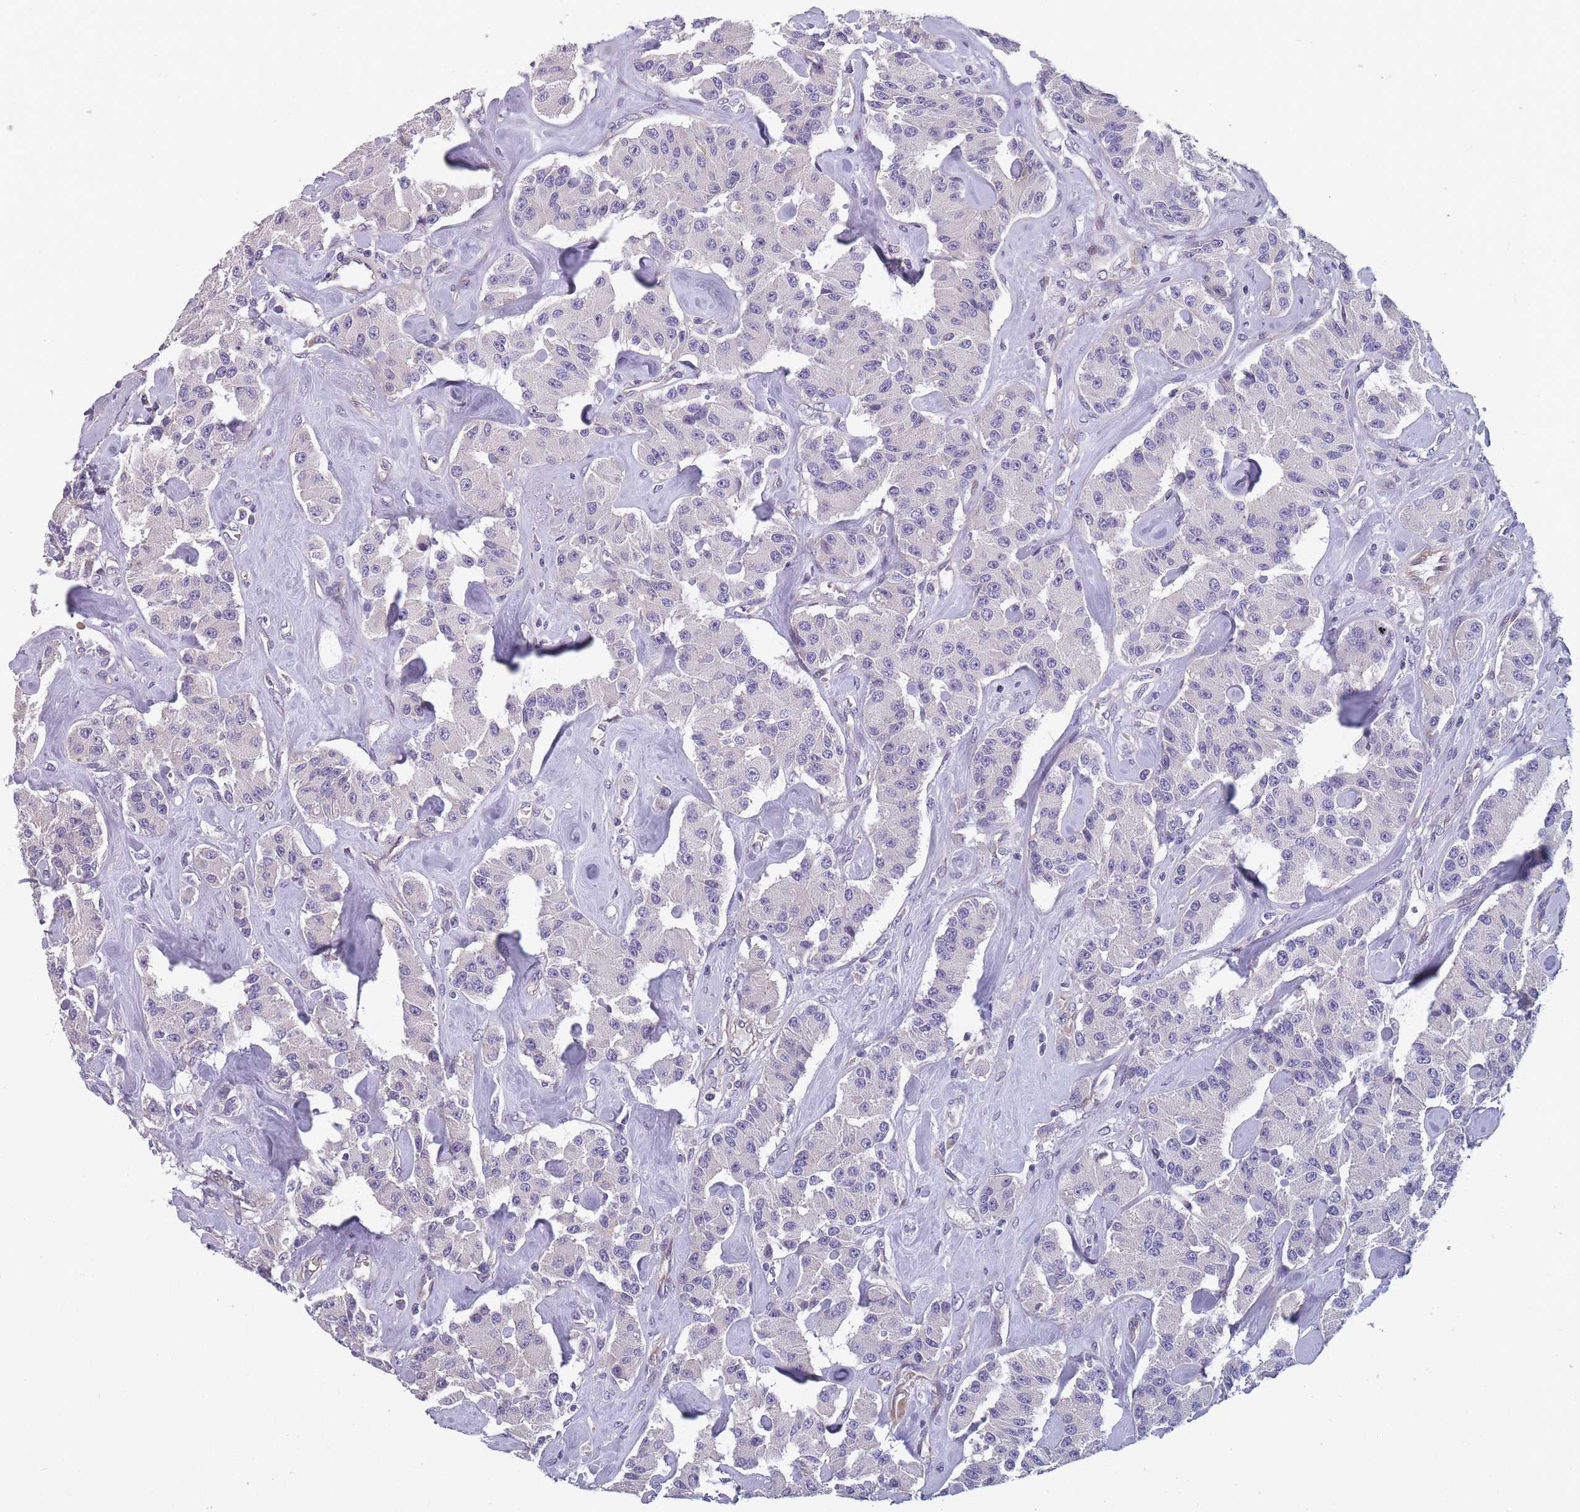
{"staining": {"intensity": "negative", "quantity": "none", "location": "none"}, "tissue": "carcinoid", "cell_type": "Tumor cells", "image_type": "cancer", "snomed": [{"axis": "morphology", "description": "Carcinoid, malignant, NOS"}, {"axis": "topography", "description": "Pancreas"}], "caption": "Immunohistochemistry (IHC) photomicrograph of human malignant carcinoid stained for a protein (brown), which shows no staining in tumor cells.", "gene": "FAM83F", "patient": {"sex": "male", "age": 41}}